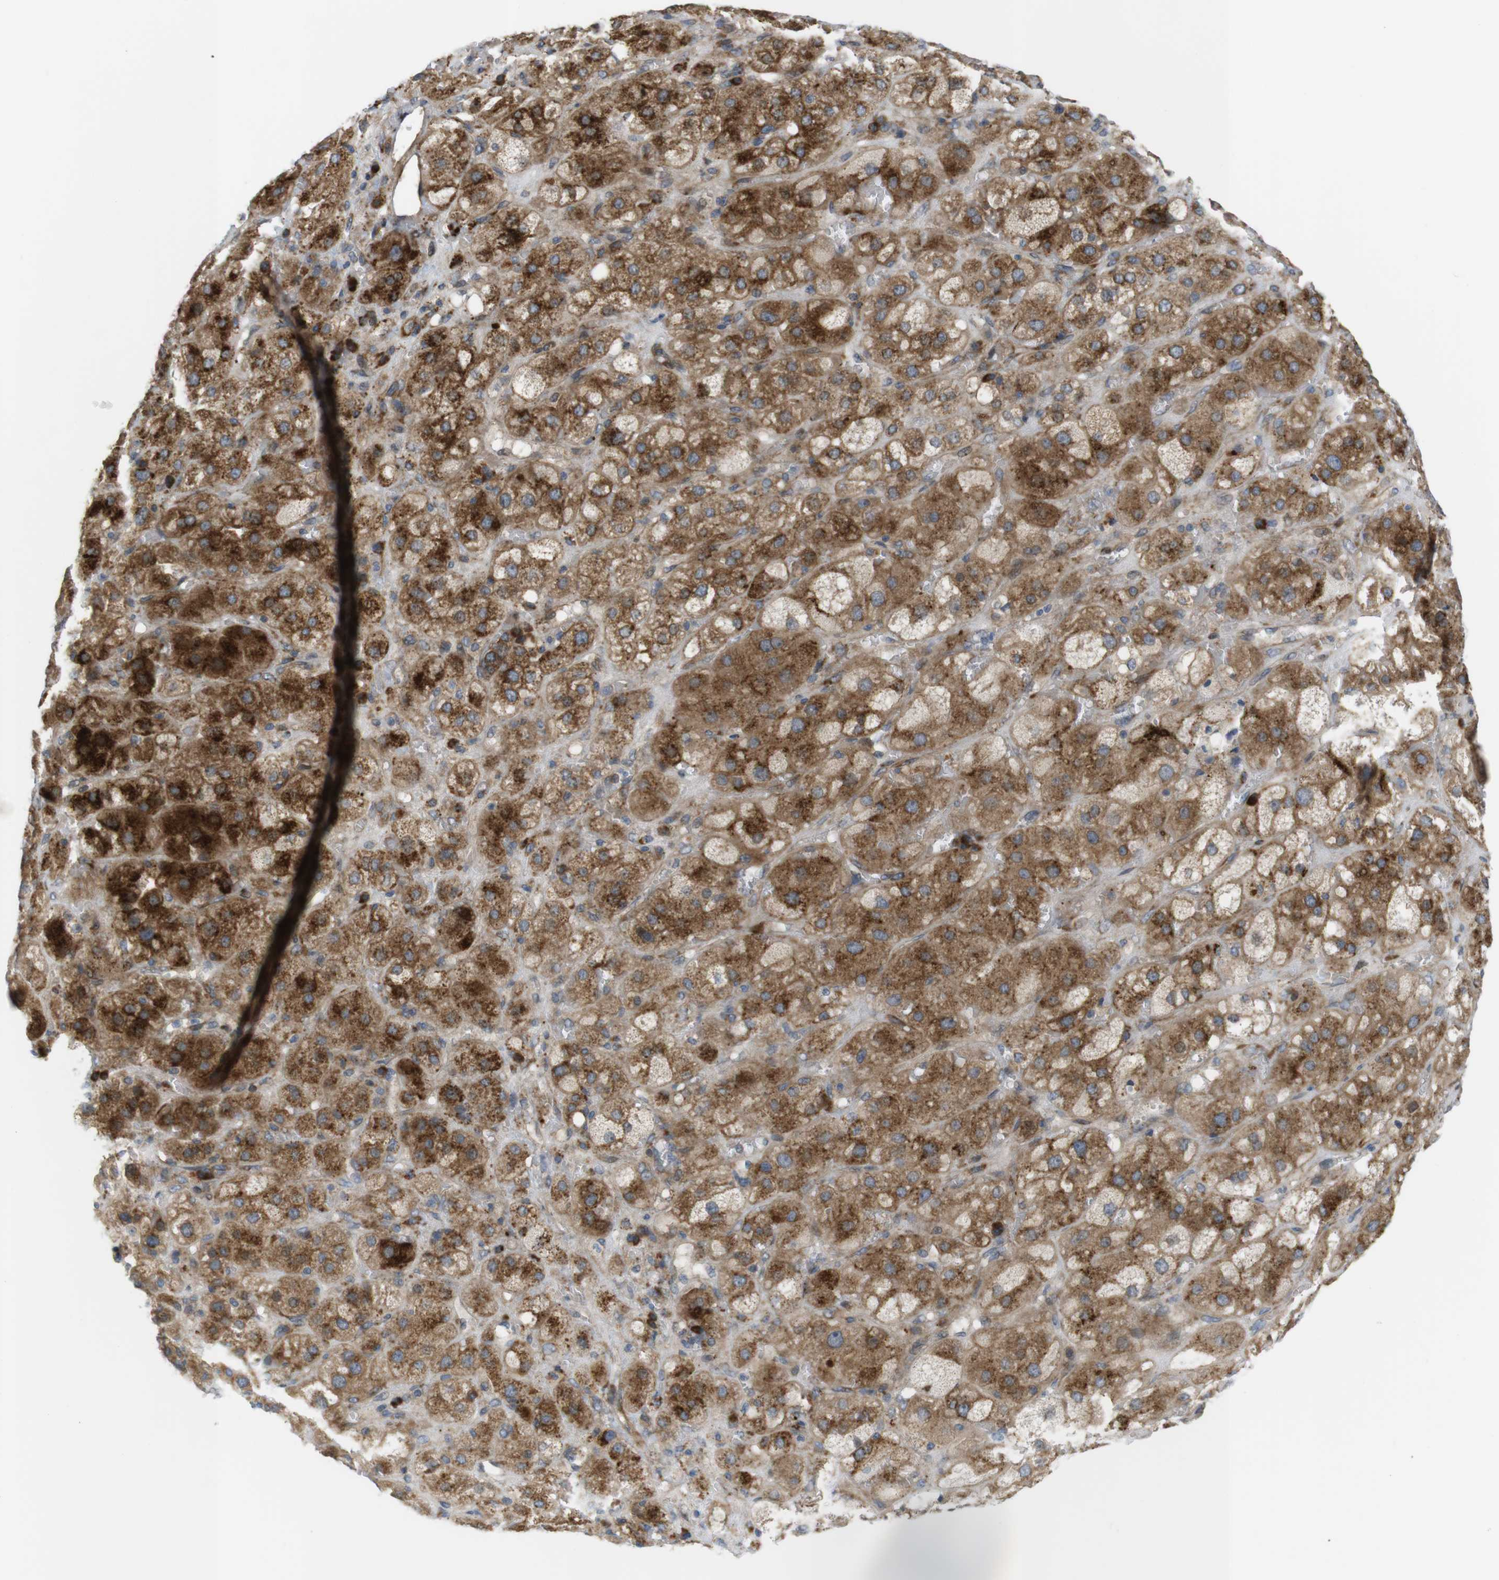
{"staining": {"intensity": "strong", "quantity": ">75%", "location": "cytoplasmic/membranous"}, "tissue": "adrenal gland", "cell_type": "Glandular cells", "image_type": "normal", "snomed": [{"axis": "morphology", "description": "Normal tissue, NOS"}, {"axis": "topography", "description": "Adrenal gland"}], "caption": "This image shows unremarkable adrenal gland stained with immunohistochemistry to label a protein in brown. The cytoplasmic/membranous of glandular cells show strong positivity for the protein. Nuclei are counter-stained blue.", "gene": "GJC3", "patient": {"sex": "female", "age": 47}}